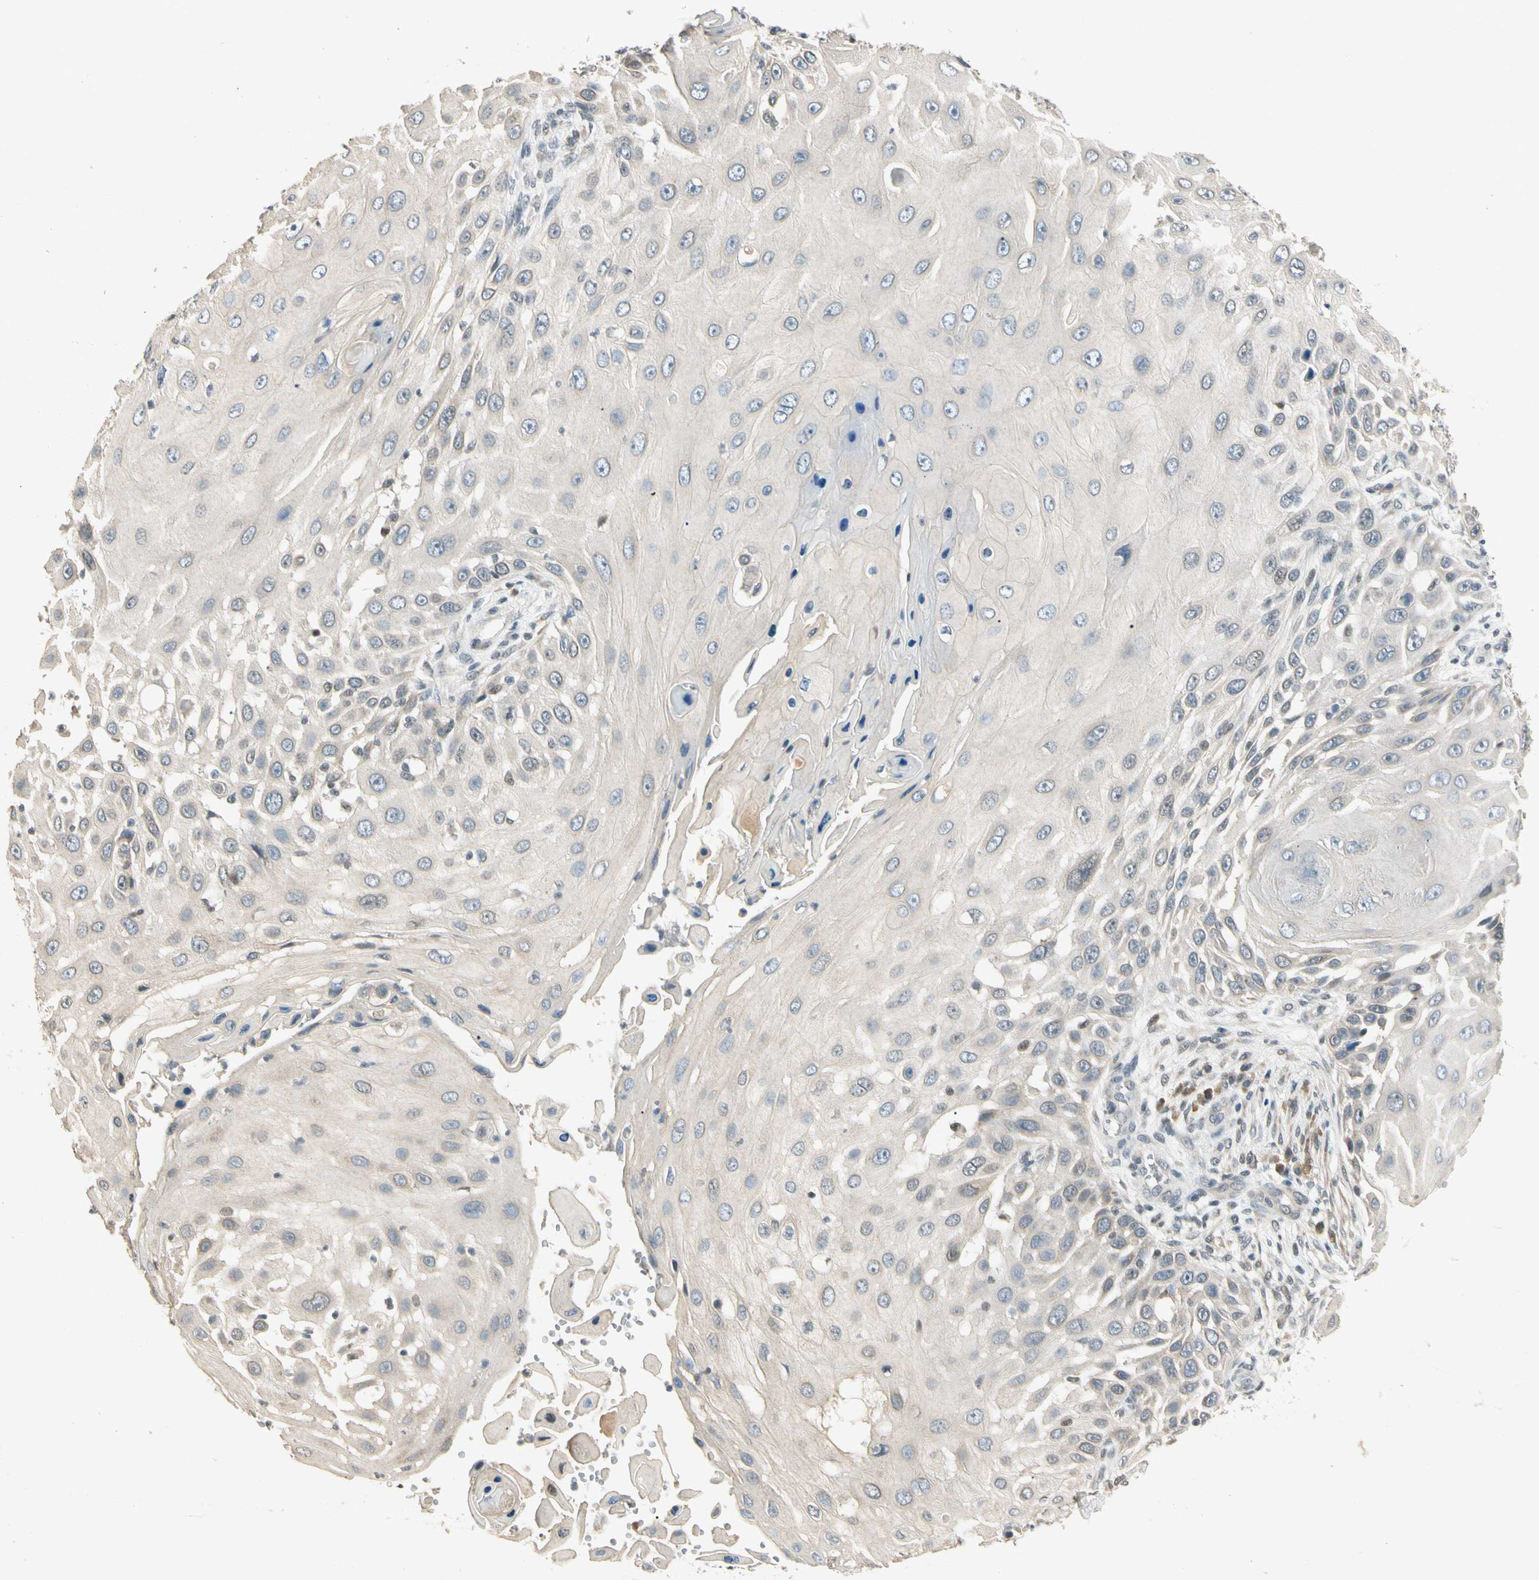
{"staining": {"intensity": "weak", "quantity": "25%-75%", "location": "cytoplasmic/membranous"}, "tissue": "skin cancer", "cell_type": "Tumor cells", "image_type": "cancer", "snomed": [{"axis": "morphology", "description": "Squamous cell carcinoma, NOS"}, {"axis": "topography", "description": "Skin"}], "caption": "Tumor cells reveal low levels of weak cytoplasmic/membranous expression in about 25%-75% of cells in squamous cell carcinoma (skin).", "gene": "ZBTB4", "patient": {"sex": "female", "age": 44}}